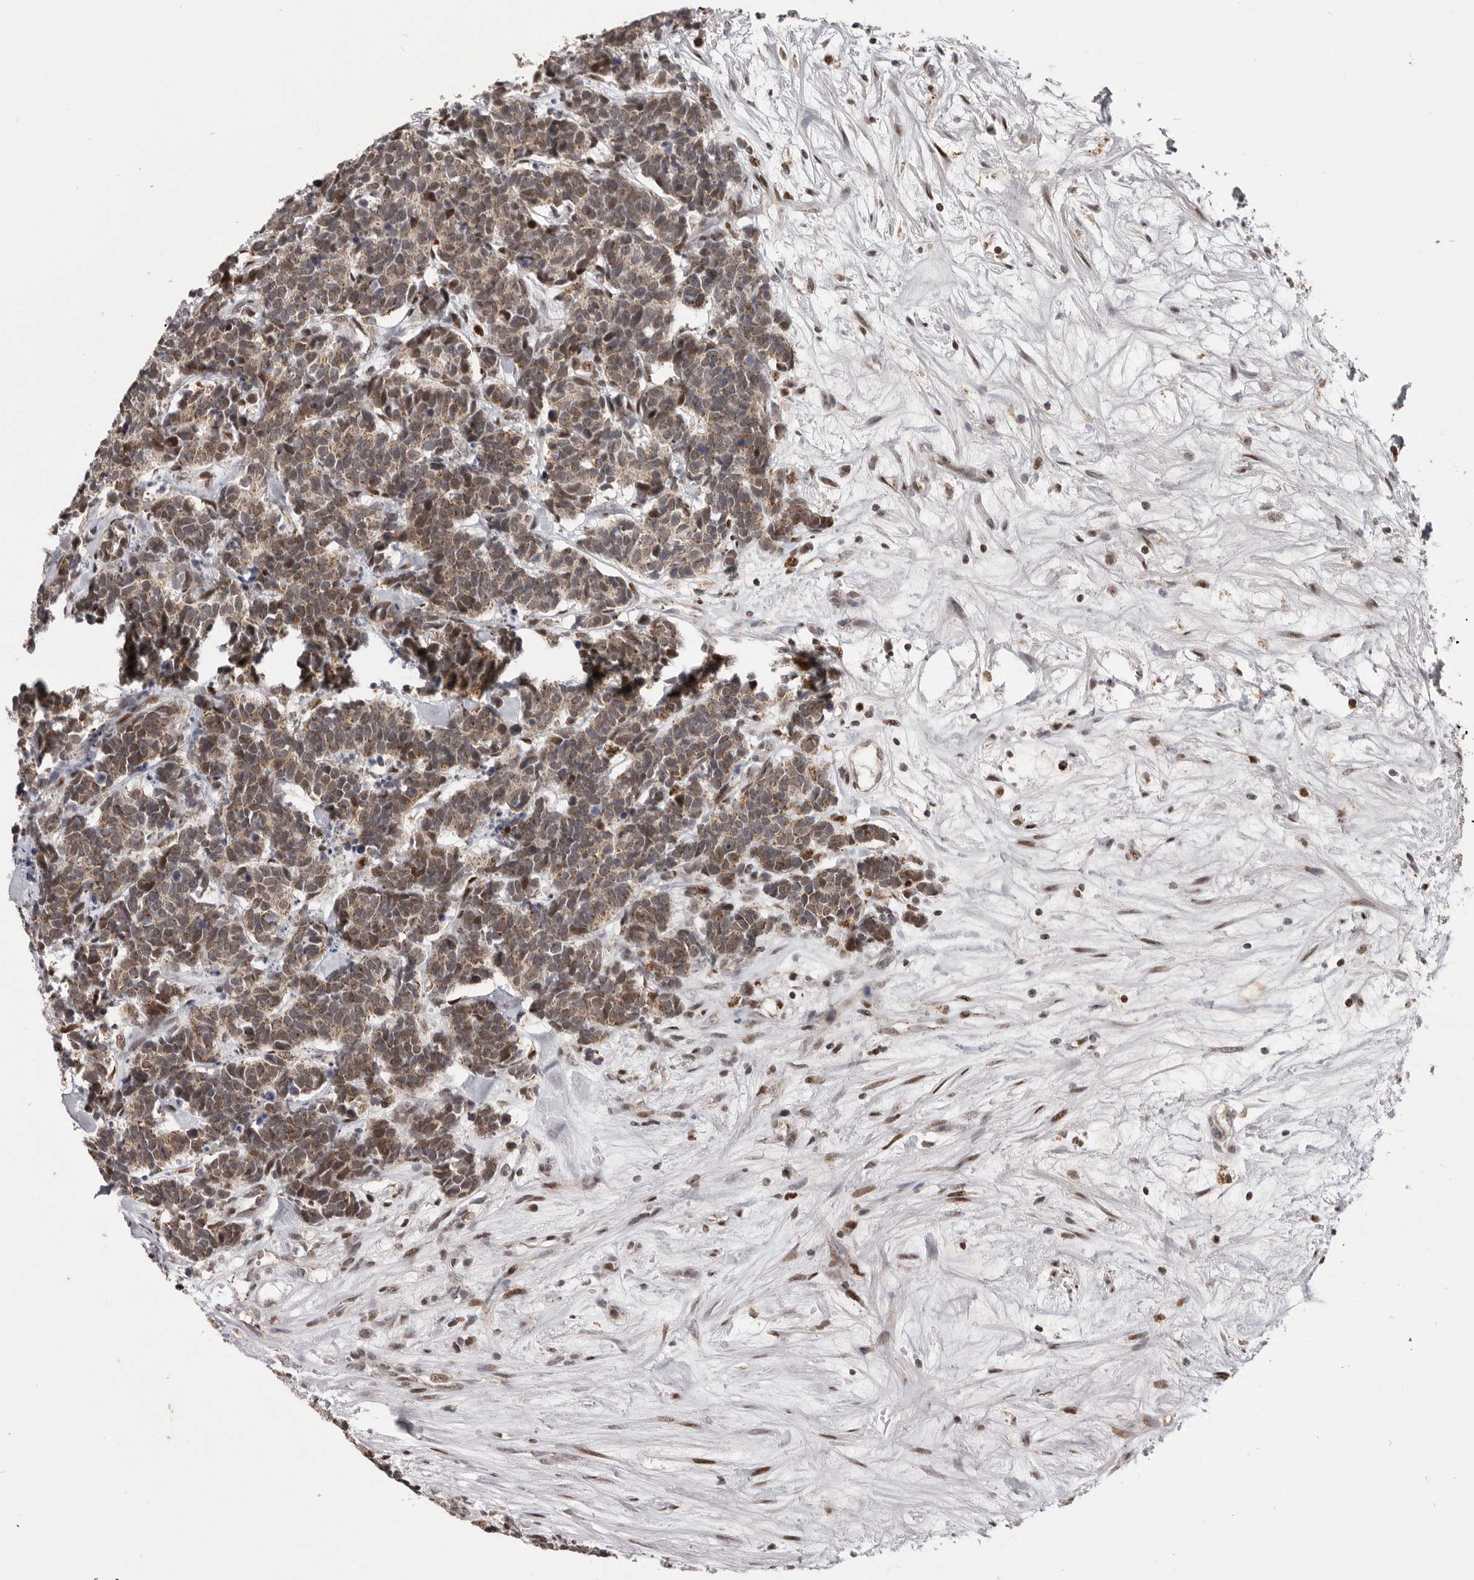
{"staining": {"intensity": "moderate", "quantity": ">75%", "location": "cytoplasmic/membranous,nuclear"}, "tissue": "carcinoid", "cell_type": "Tumor cells", "image_type": "cancer", "snomed": [{"axis": "morphology", "description": "Carcinoma, NOS"}, {"axis": "morphology", "description": "Carcinoid, malignant, NOS"}, {"axis": "topography", "description": "Urinary bladder"}], "caption": "Brown immunohistochemical staining in carcinoid reveals moderate cytoplasmic/membranous and nuclear staining in approximately >75% of tumor cells.", "gene": "C17orf99", "patient": {"sex": "male", "age": 57}}